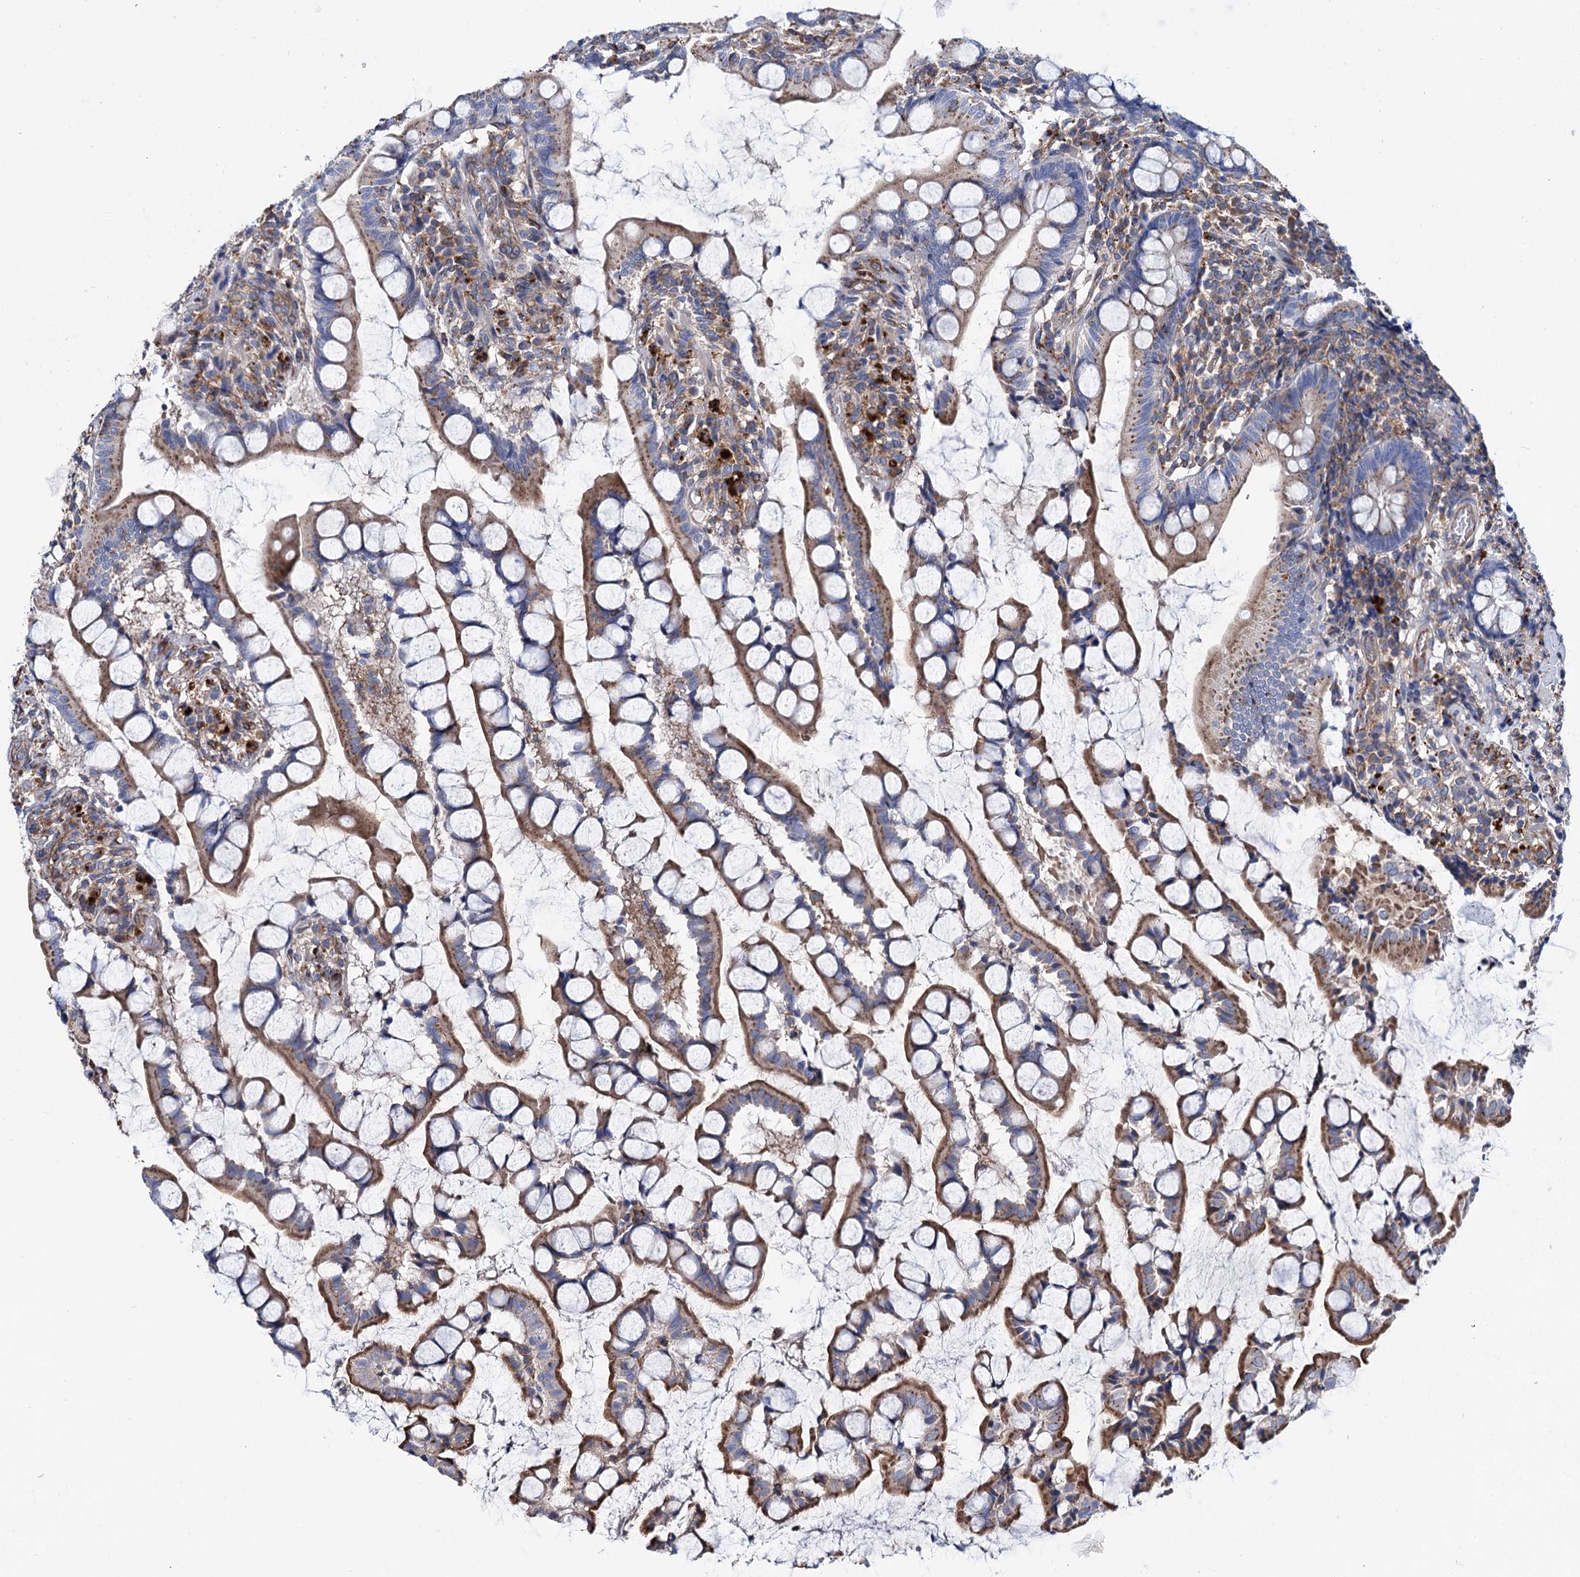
{"staining": {"intensity": "moderate", "quantity": ">75%", "location": "cytoplasmic/membranous"}, "tissue": "small intestine", "cell_type": "Glandular cells", "image_type": "normal", "snomed": [{"axis": "morphology", "description": "Normal tissue, NOS"}, {"axis": "topography", "description": "Small intestine"}], "caption": "This is a micrograph of immunohistochemistry (IHC) staining of normal small intestine, which shows moderate staining in the cytoplasmic/membranous of glandular cells.", "gene": "SCPEP1", "patient": {"sex": "male", "age": 52}}